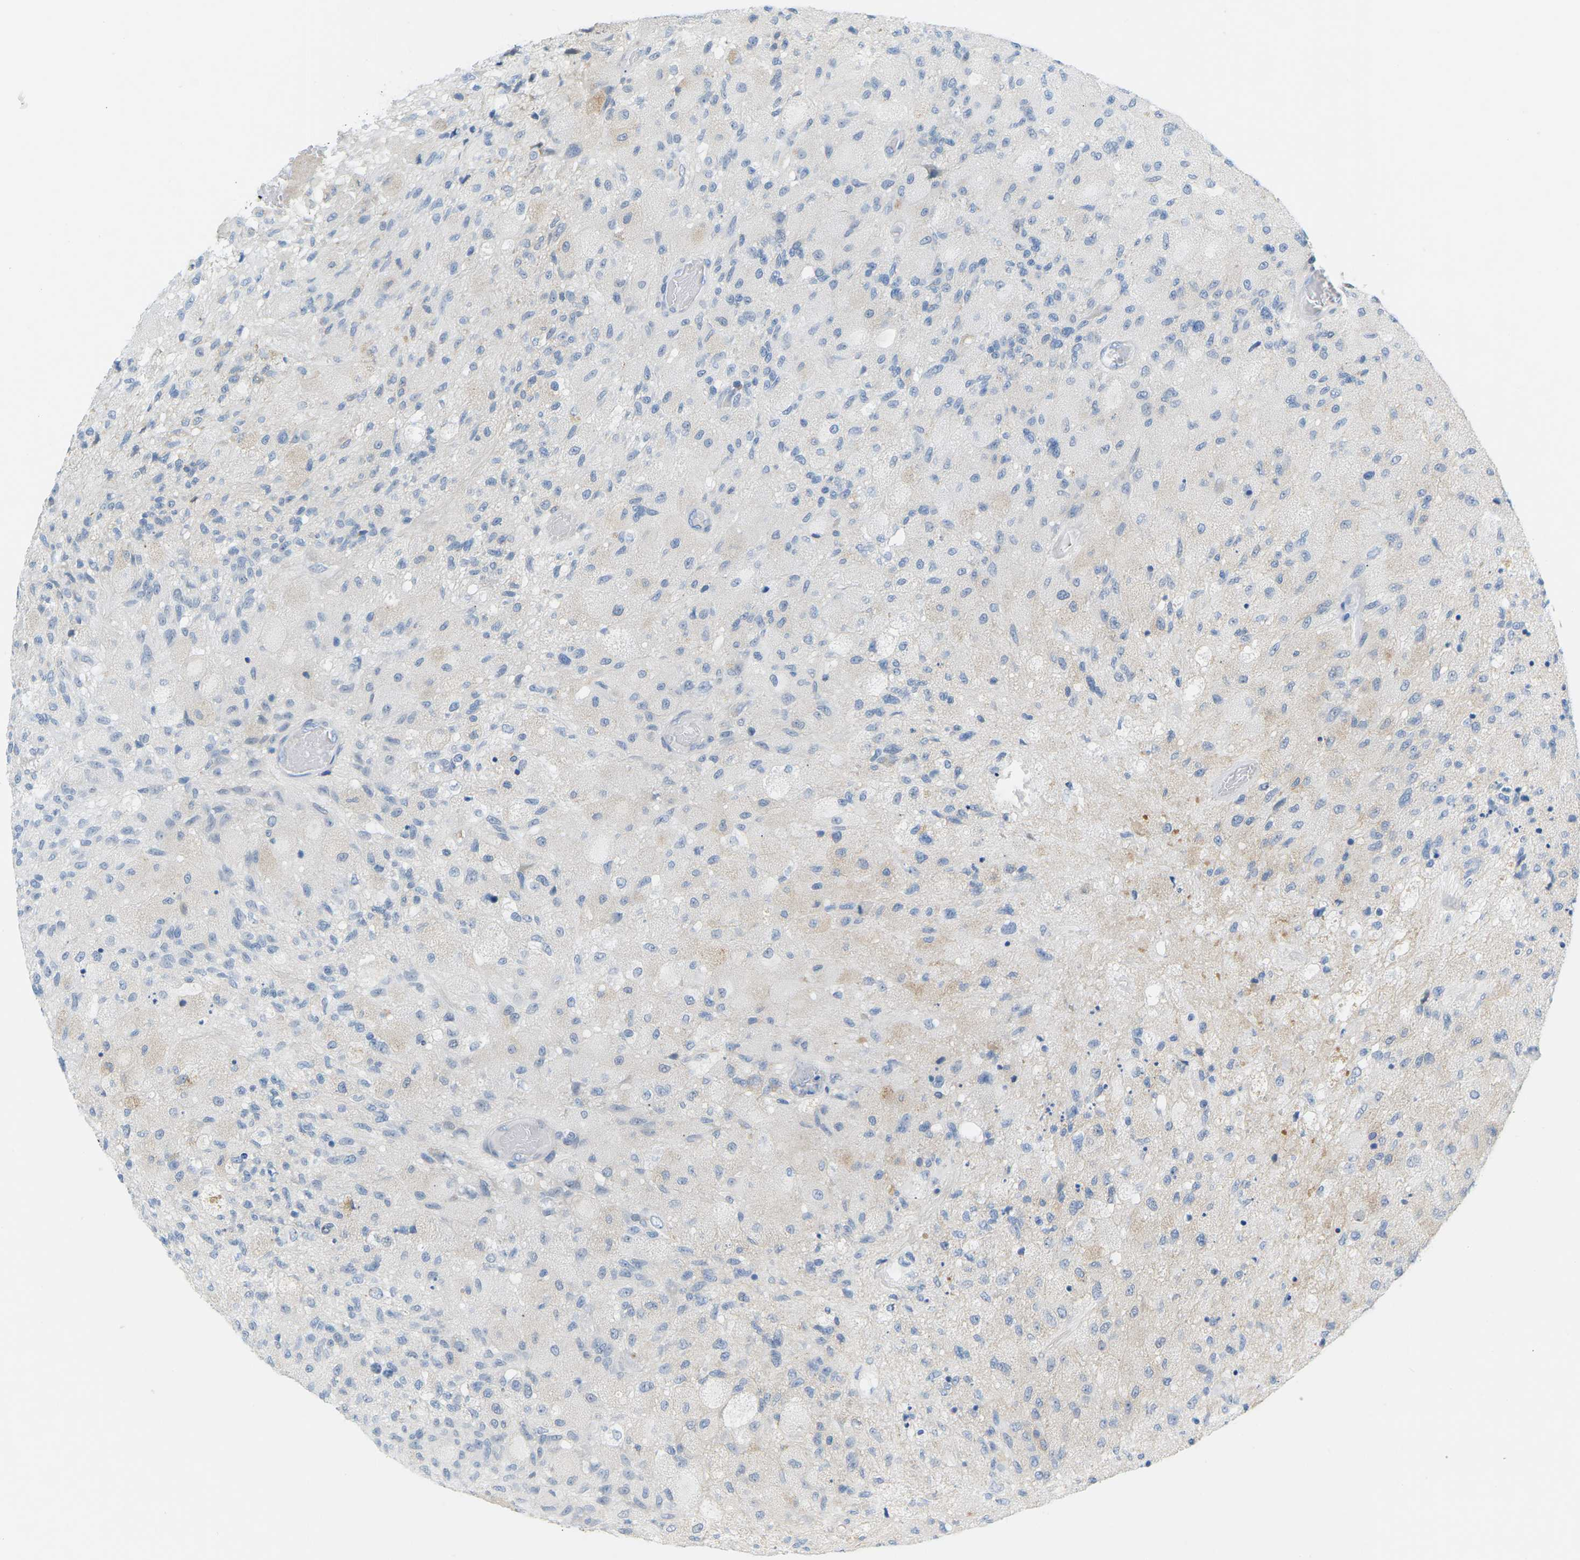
{"staining": {"intensity": "negative", "quantity": "none", "location": "none"}, "tissue": "glioma", "cell_type": "Tumor cells", "image_type": "cancer", "snomed": [{"axis": "morphology", "description": "Normal tissue, NOS"}, {"axis": "morphology", "description": "Glioma, malignant, High grade"}, {"axis": "topography", "description": "Cerebral cortex"}], "caption": "The image reveals no significant expression in tumor cells of glioma.", "gene": "HLTF", "patient": {"sex": "male", "age": 77}}